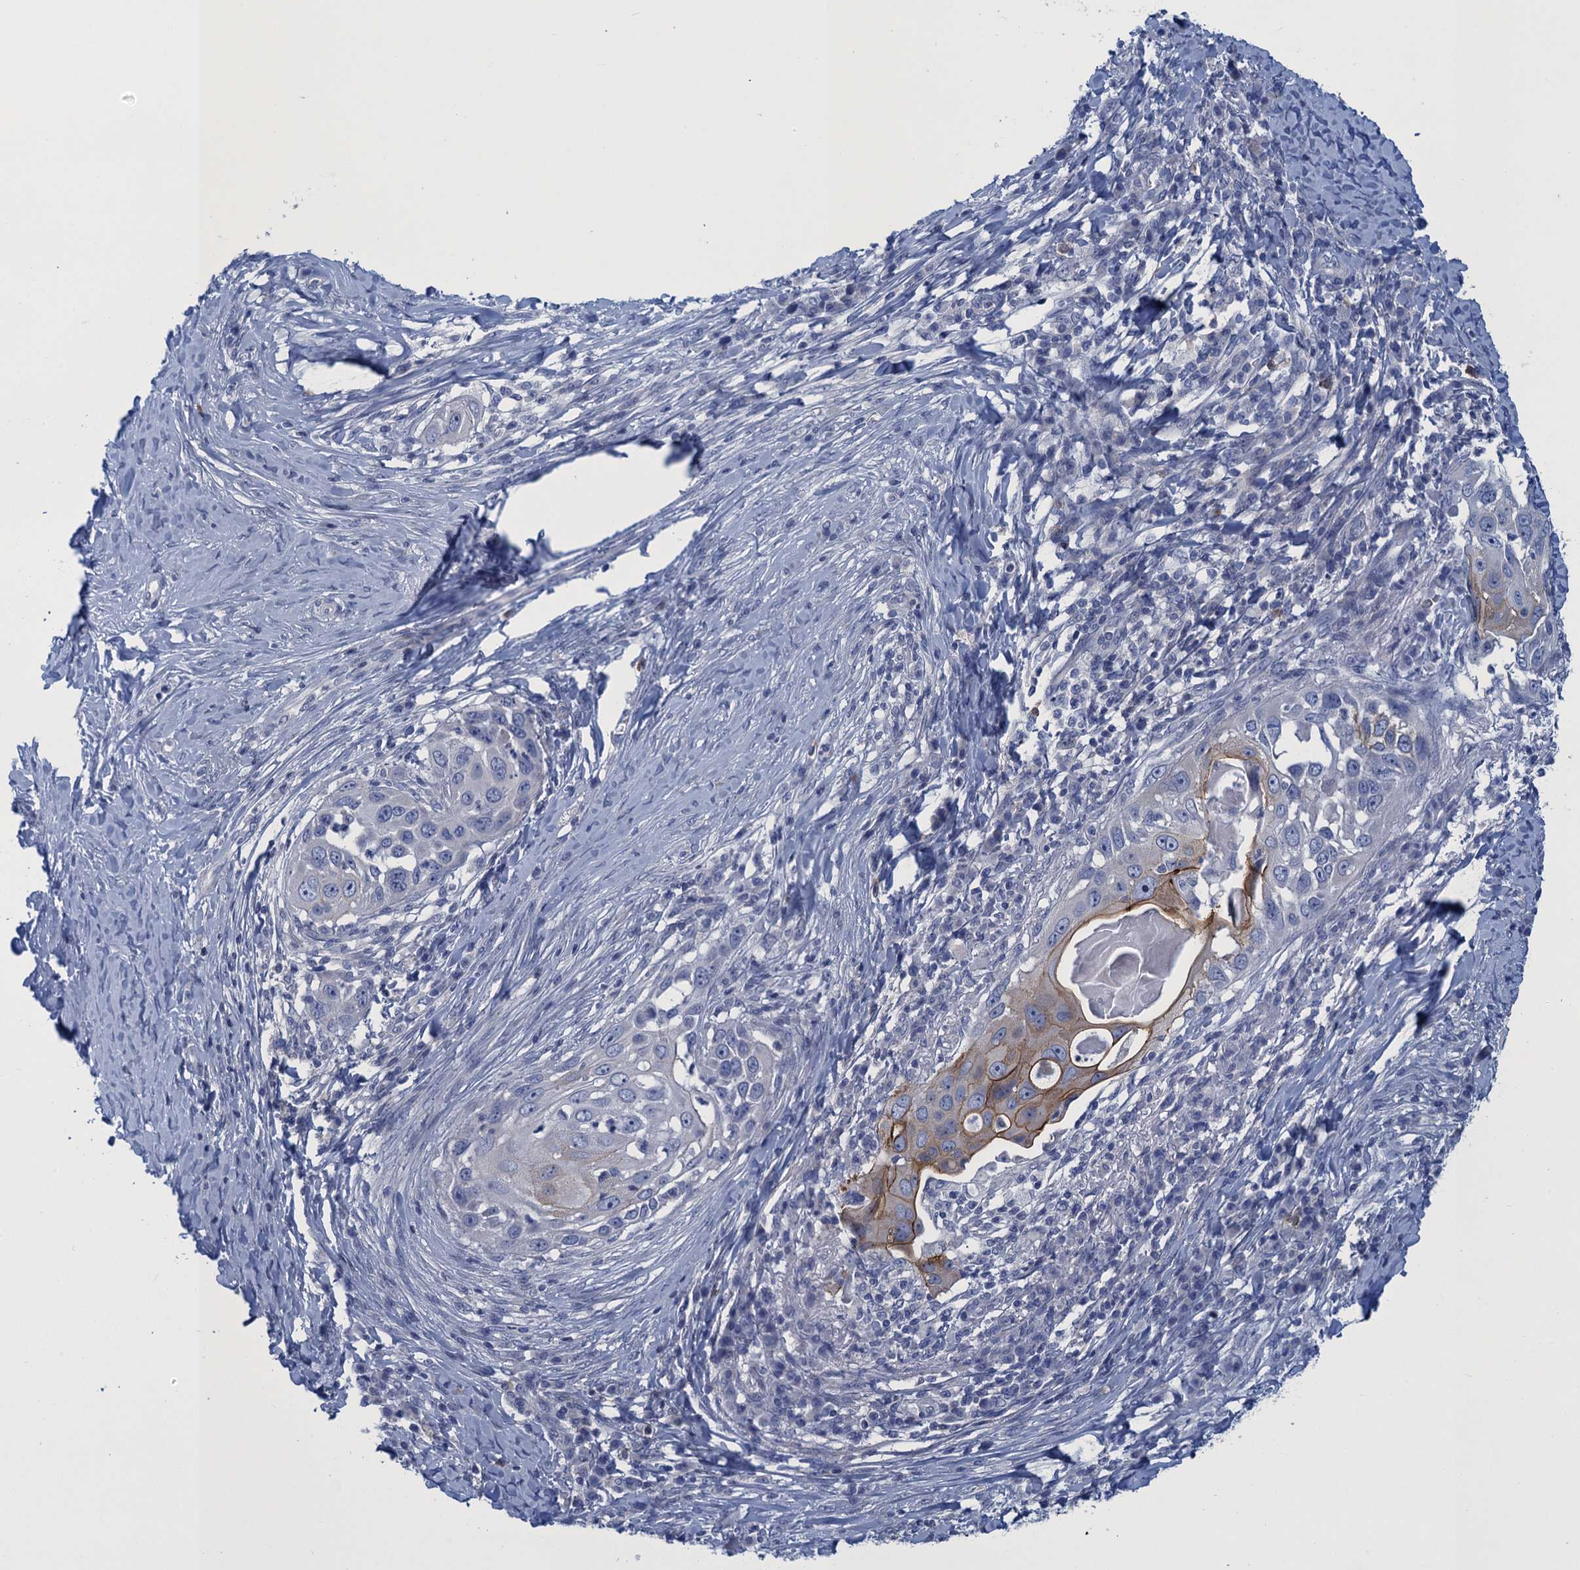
{"staining": {"intensity": "moderate", "quantity": "<25%", "location": "cytoplasmic/membranous"}, "tissue": "skin cancer", "cell_type": "Tumor cells", "image_type": "cancer", "snomed": [{"axis": "morphology", "description": "Squamous cell carcinoma, NOS"}, {"axis": "topography", "description": "Skin"}], "caption": "Protein positivity by immunohistochemistry (IHC) exhibits moderate cytoplasmic/membranous staining in about <25% of tumor cells in skin cancer (squamous cell carcinoma). (DAB (3,3'-diaminobenzidine) IHC, brown staining for protein, blue staining for nuclei).", "gene": "SCEL", "patient": {"sex": "female", "age": 44}}